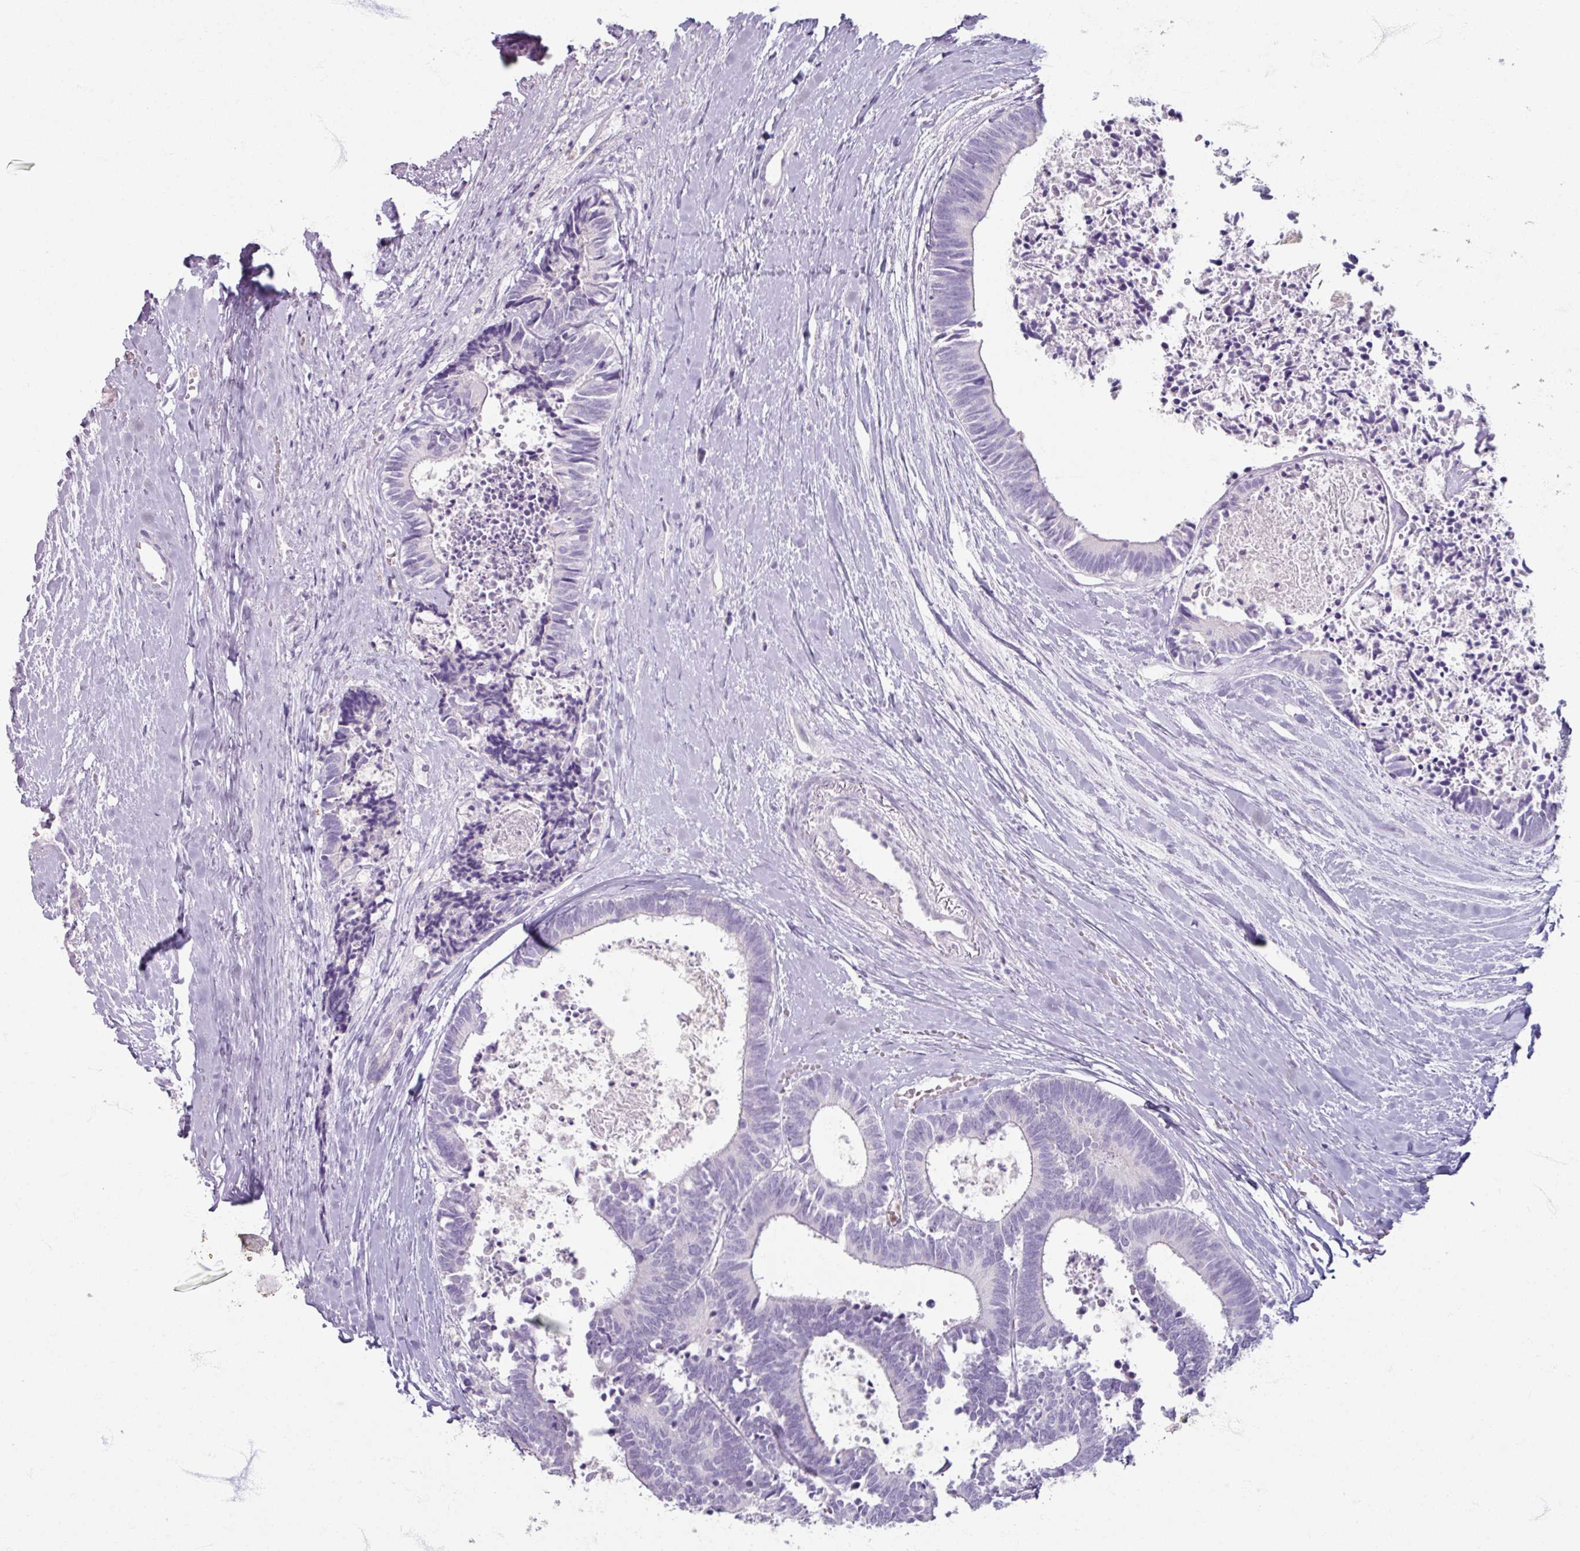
{"staining": {"intensity": "negative", "quantity": "none", "location": "none"}, "tissue": "colorectal cancer", "cell_type": "Tumor cells", "image_type": "cancer", "snomed": [{"axis": "morphology", "description": "Adenocarcinoma, NOS"}, {"axis": "topography", "description": "Colon"}, {"axis": "topography", "description": "Rectum"}], "caption": "DAB immunohistochemical staining of human colorectal cancer displays no significant staining in tumor cells.", "gene": "ARG1", "patient": {"sex": "male", "age": 57}}